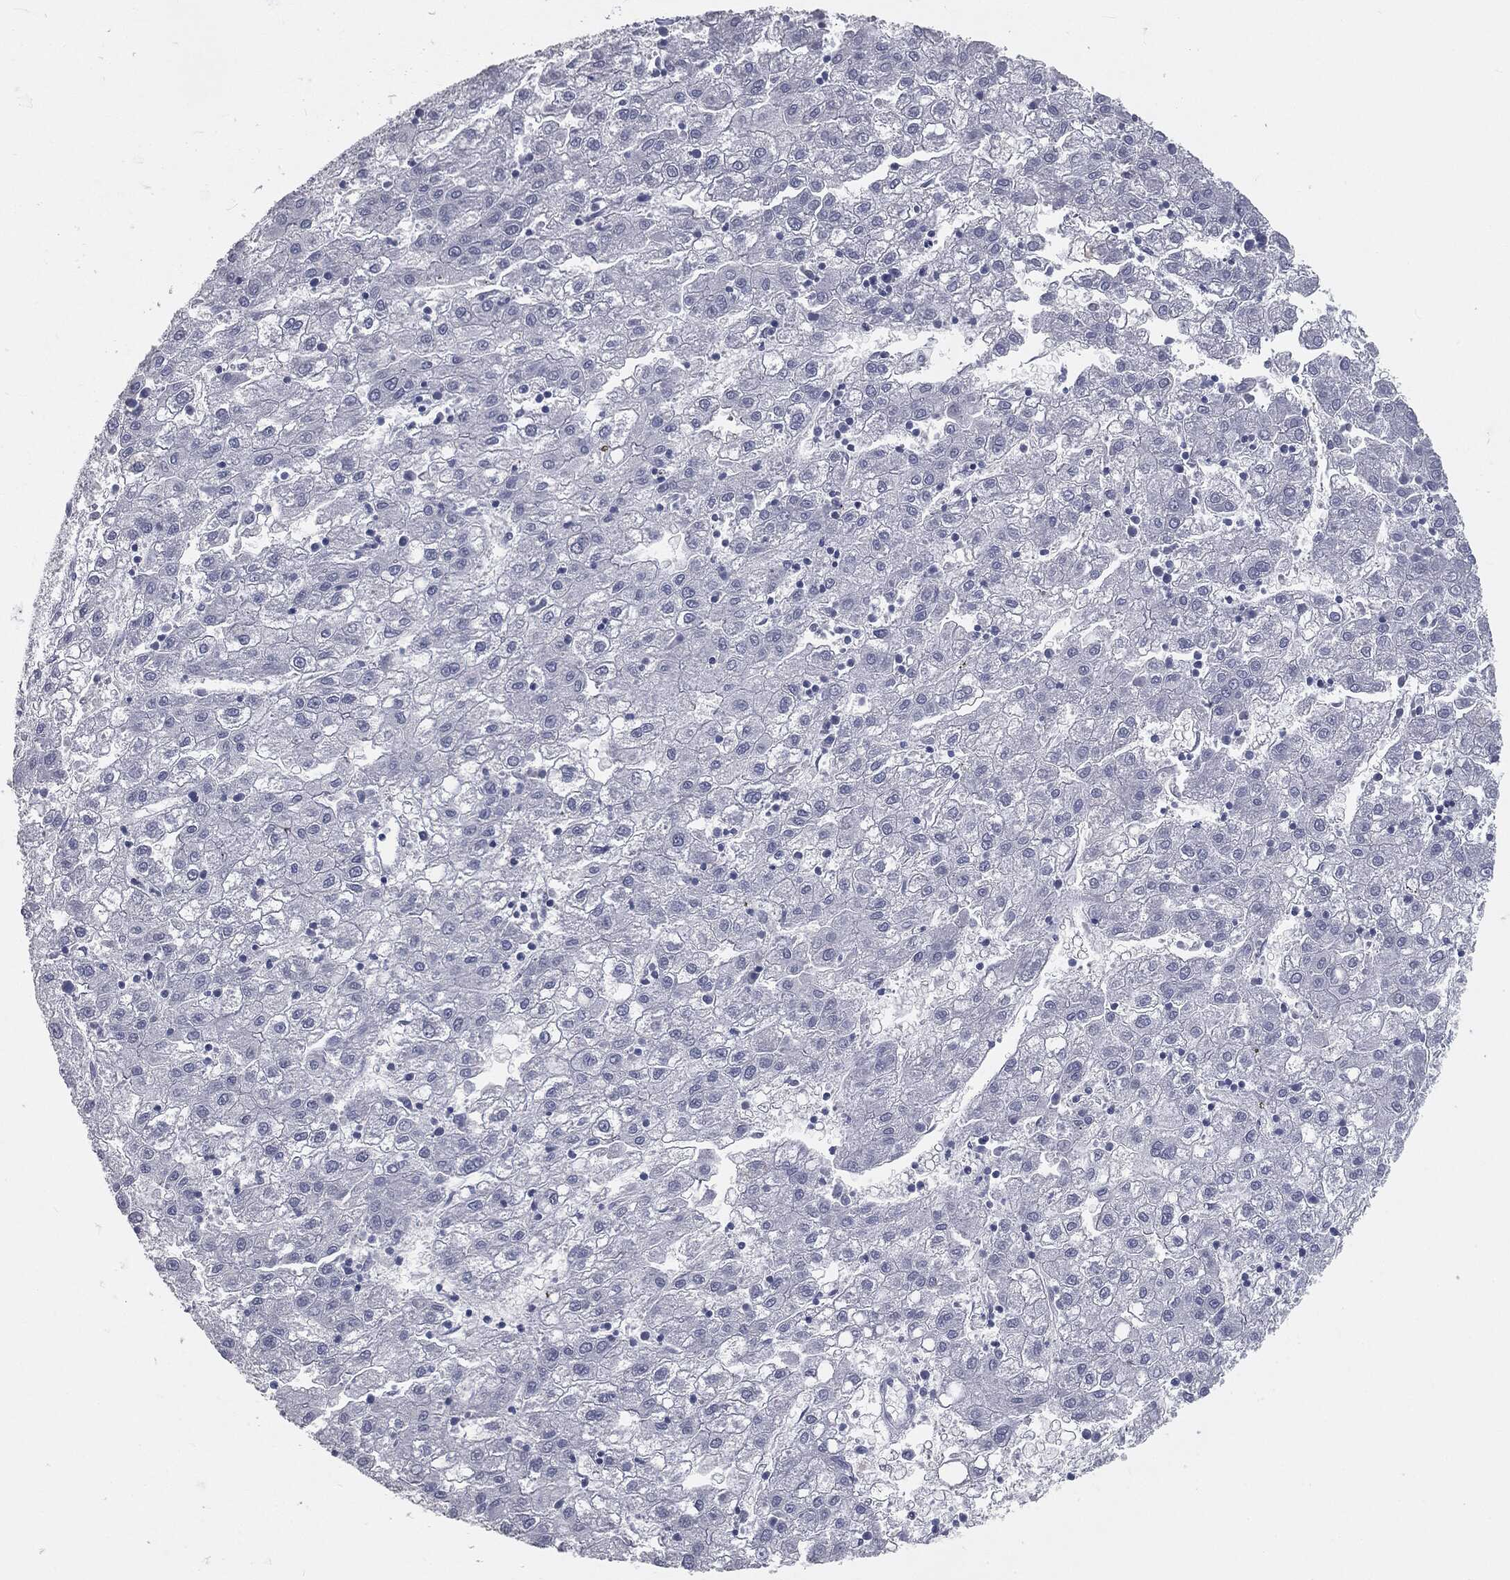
{"staining": {"intensity": "negative", "quantity": "none", "location": "none"}, "tissue": "liver cancer", "cell_type": "Tumor cells", "image_type": "cancer", "snomed": [{"axis": "morphology", "description": "Carcinoma, Hepatocellular, NOS"}, {"axis": "topography", "description": "Liver"}], "caption": "High magnification brightfield microscopy of liver hepatocellular carcinoma stained with DAB (3,3'-diaminobenzidine) (brown) and counterstained with hematoxylin (blue): tumor cells show no significant staining.", "gene": "PRAME", "patient": {"sex": "male", "age": 72}}